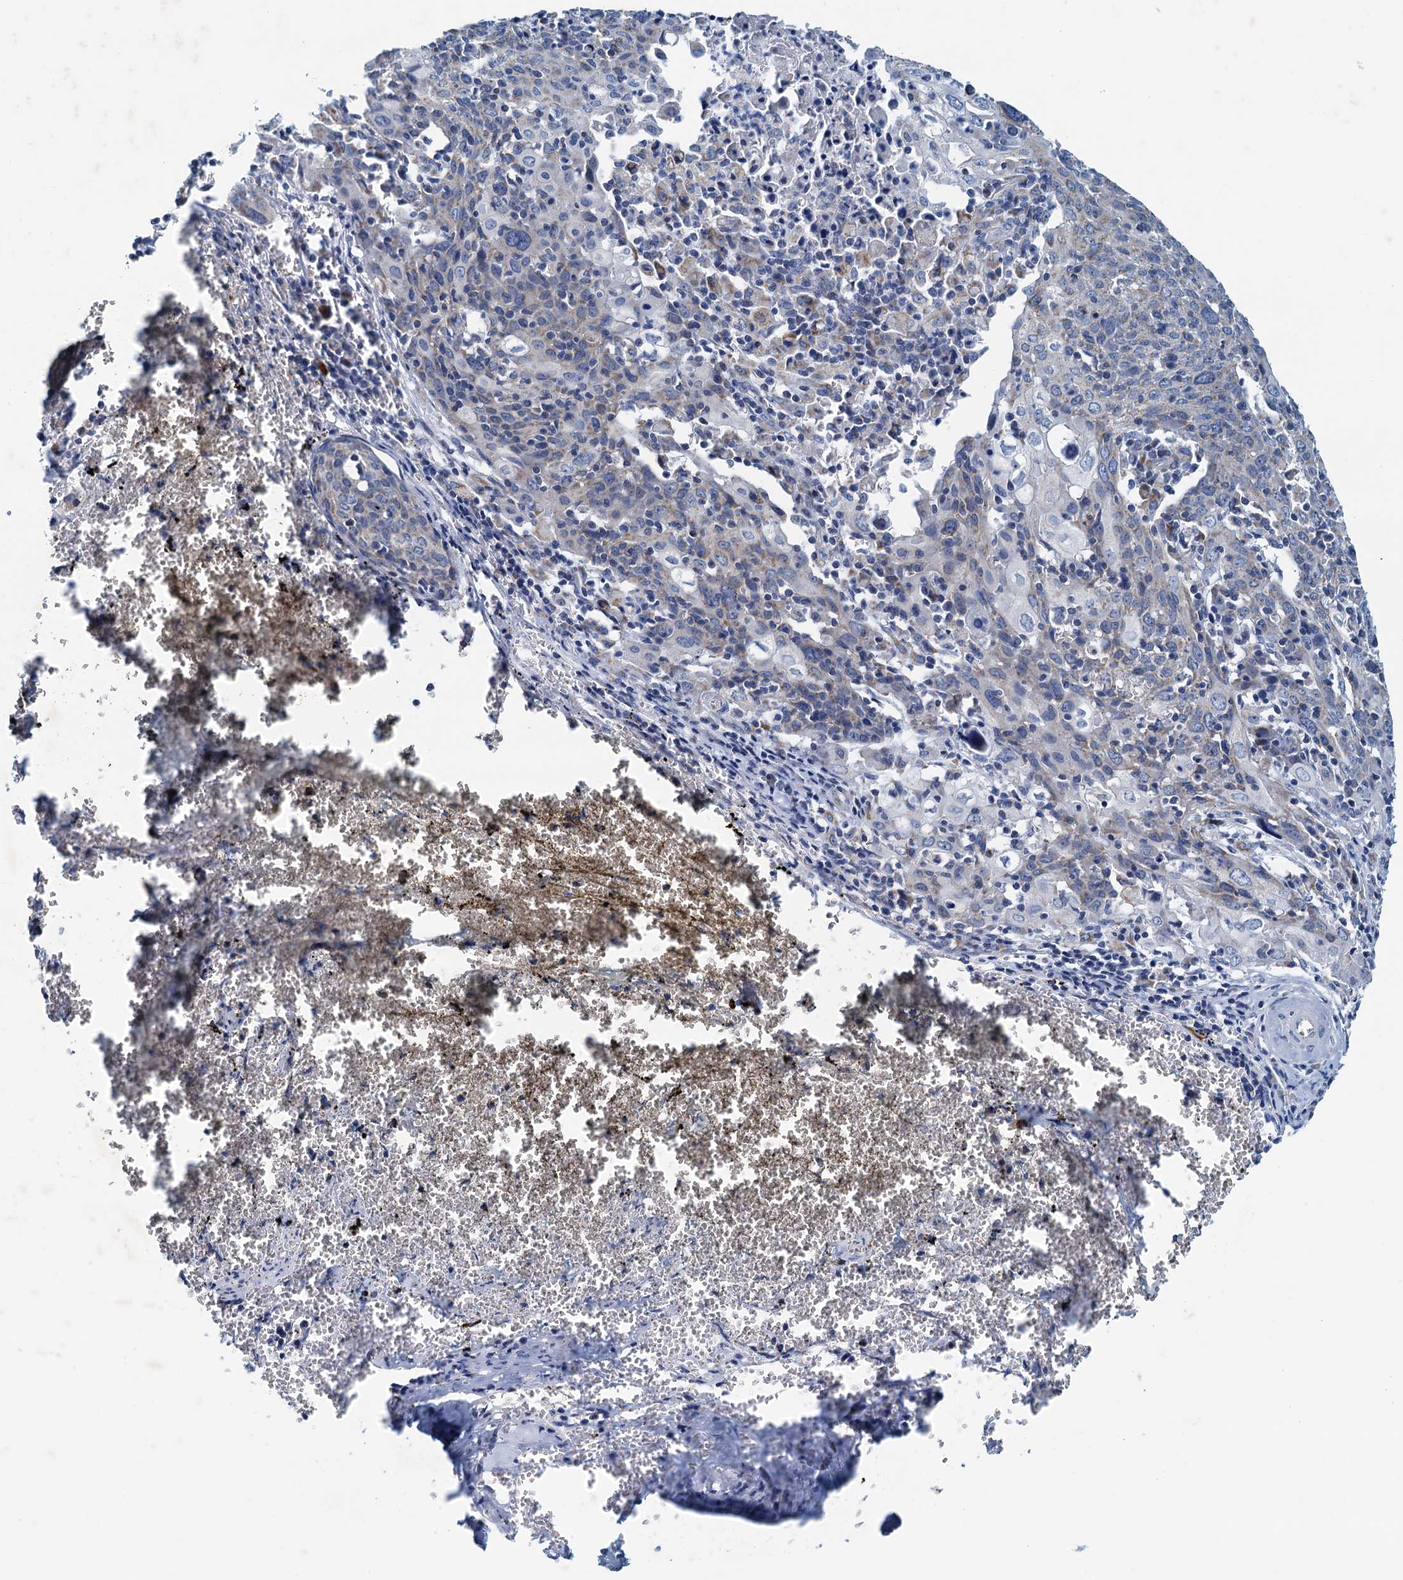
{"staining": {"intensity": "weak", "quantity": "<25%", "location": "cytoplasmic/membranous"}, "tissue": "cervical cancer", "cell_type": "Tumor cells", "image_type": "cancer", "snomed": [{"axis": "morphology", "description": "Squamous cell carcinoma, NOS"}, {"axis": "topography", "description": "Cervix"}], "caption": "Tumor cells show no significant expression in cervical squamous cell carcinoma.", "gene": "POC1A", "patient": {"sex": "female", "age": 67}}